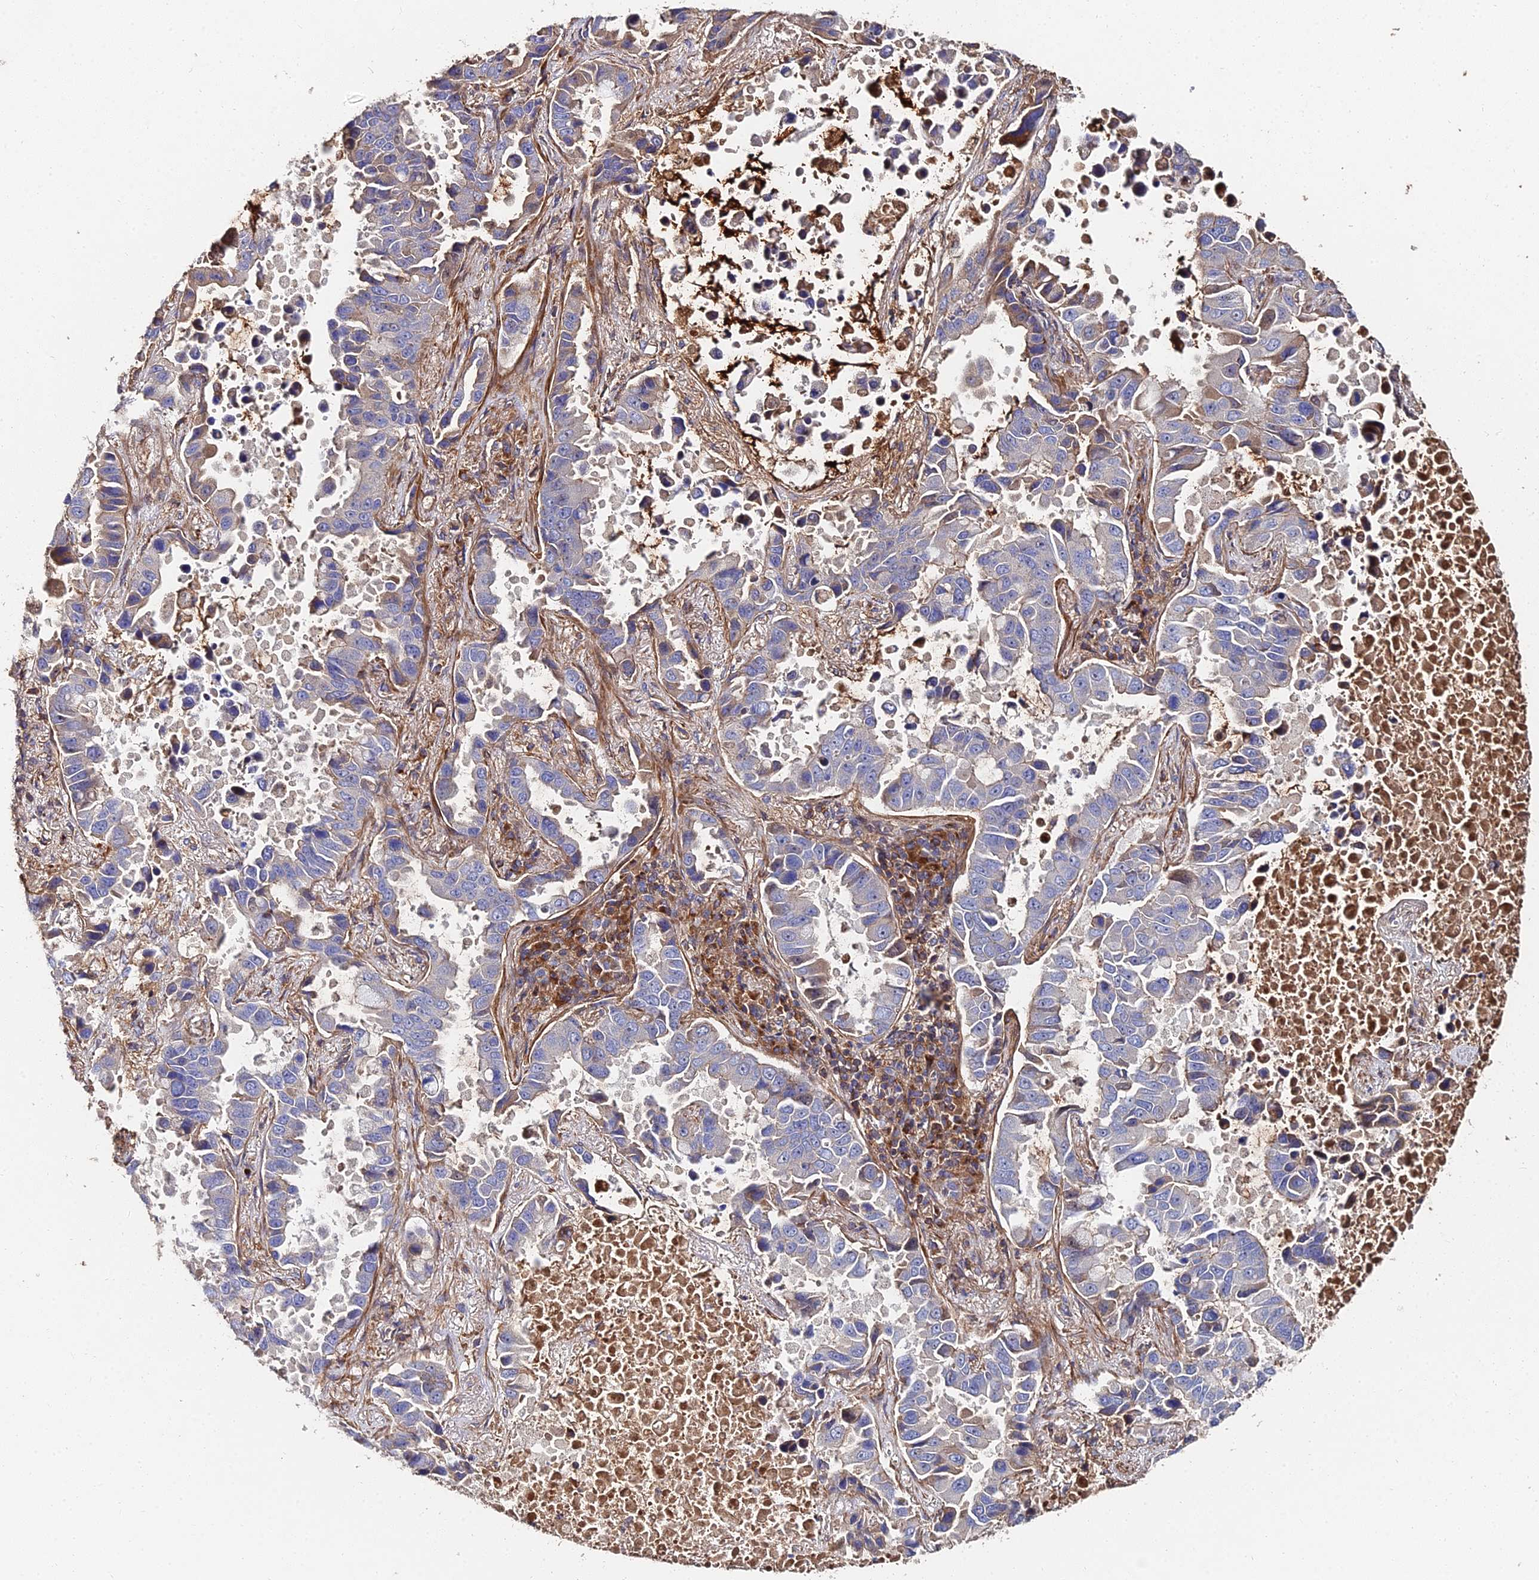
{"staining": {"intensity": "weak", "quantity": "25%-75%", "location": "cytoplasmic/membranous"}, "tissue": "lung cancer", "cell_type": "Tumor cells", "image_type": "cancer", "snomed": [{"axis": "morphology", "description": "Adenocarcinoma, NOS"}, {"axis": "topography", "description": "Lung"}], "caption": "Weak cytoplasmic/membranous staining is appreciated in about 25%-75% of tumor cells in lung adenocarcinoma.", "gene": "EXT1", "patient": {"sex": "male", "age": 64}}